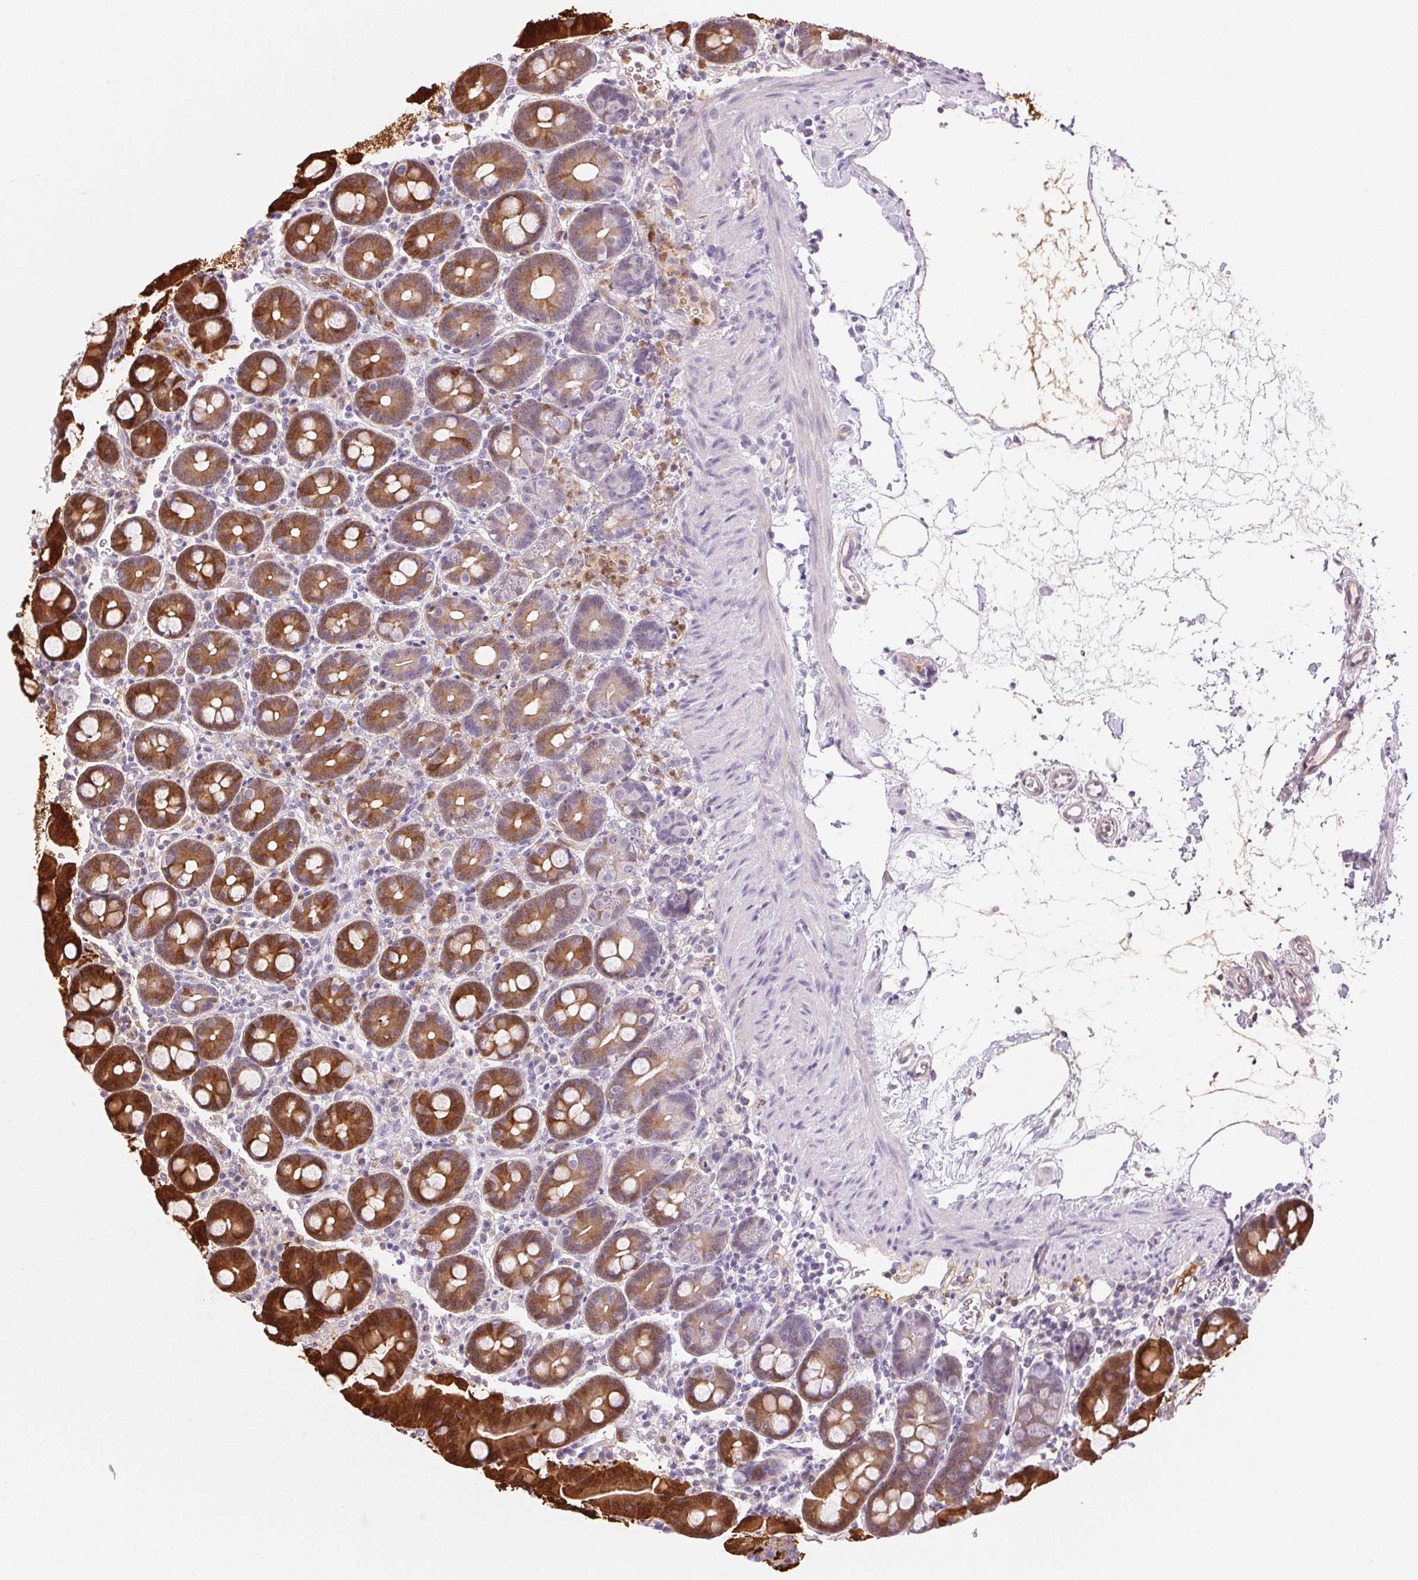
{"staining": {"intensity": "strong", "quantity": "25%-75%", "location": "cytoplasmic/membranous"}, "tissue": "duodenum", "cell_type": "Glandular cells", "image_type": "normal", "snomed": [{"axis": "morphology", "description": "Normal tissue, NOS"}, {"axis": "topography", "description": "Pancreas"}, {"axis": "topography", "description": "Duodenum"}], "caption": "Immunohistochemistry (IHC) photomicrograph of benign duodenum stained for a protein (brown), which exhibits high levels of strong cytoplasmic/membranous positivity in about 25%-75% of glandular cells.", "gene": "TMEM45A", "patient": {"sex": "male", "age": 59}}